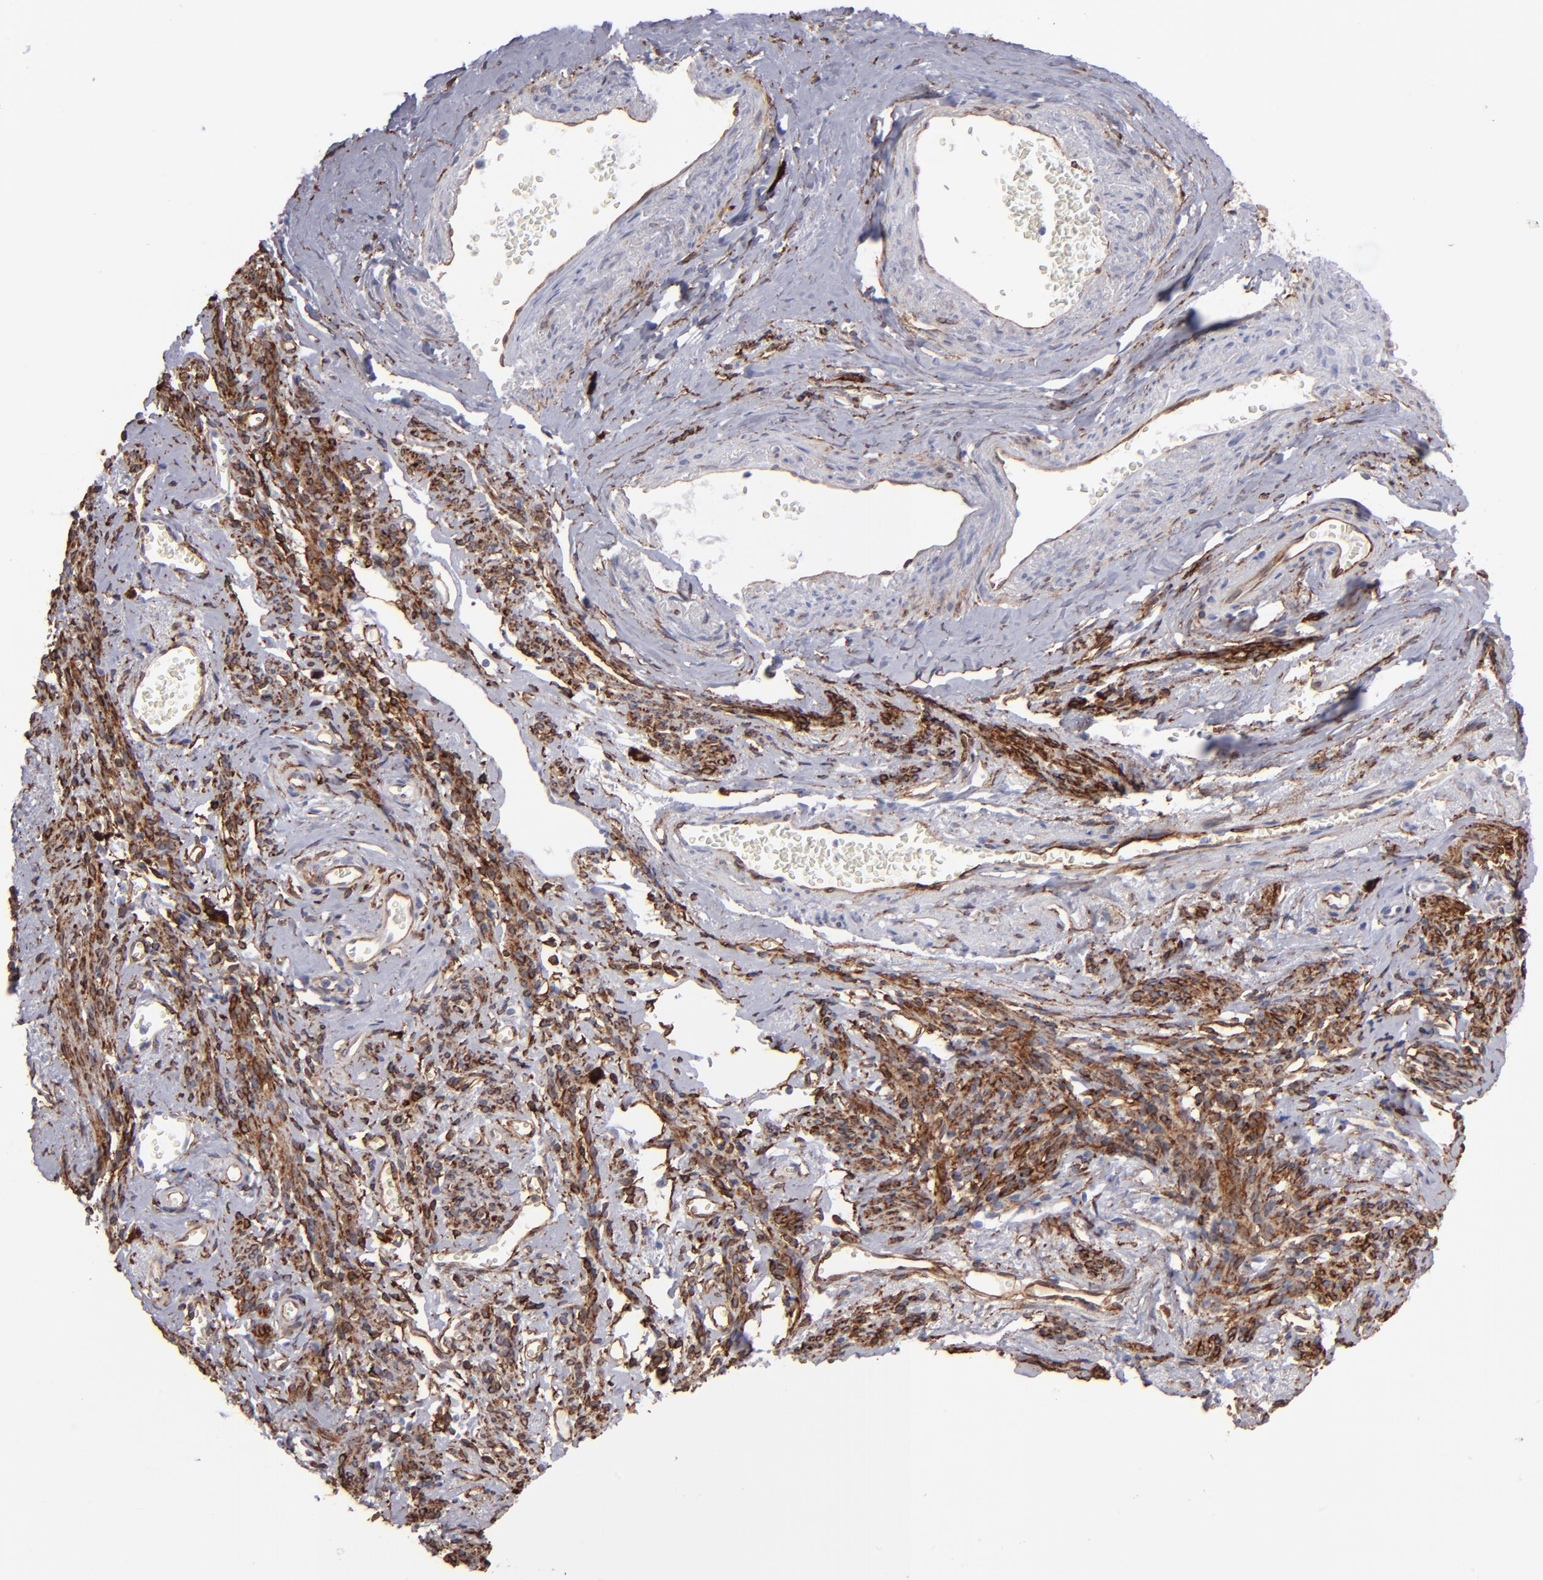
{"staining": {"intensity": "moderate", "quantity": "25%-75%", "location": "cytoplasmic/membranous"}, "tissue": "endometrial cancer", "cell_type": "Tumor cells", "image_type": "cancer", "snomed": [{"axis": "morphology", "description": "Adenocarcinoma, NOS"}, {"axis": "topography", "description": "Endometrium"}], "caption": "Endometrial cancer (adenocarcinoma) stained for a protein displays moderate cytoplasmic/membranous positivity in tumor cells. The protein is shown in brown color, while the nuclei are stained blue.", "gene": "AHNAK2", "patient": {"sex": "female", "age": 75}}